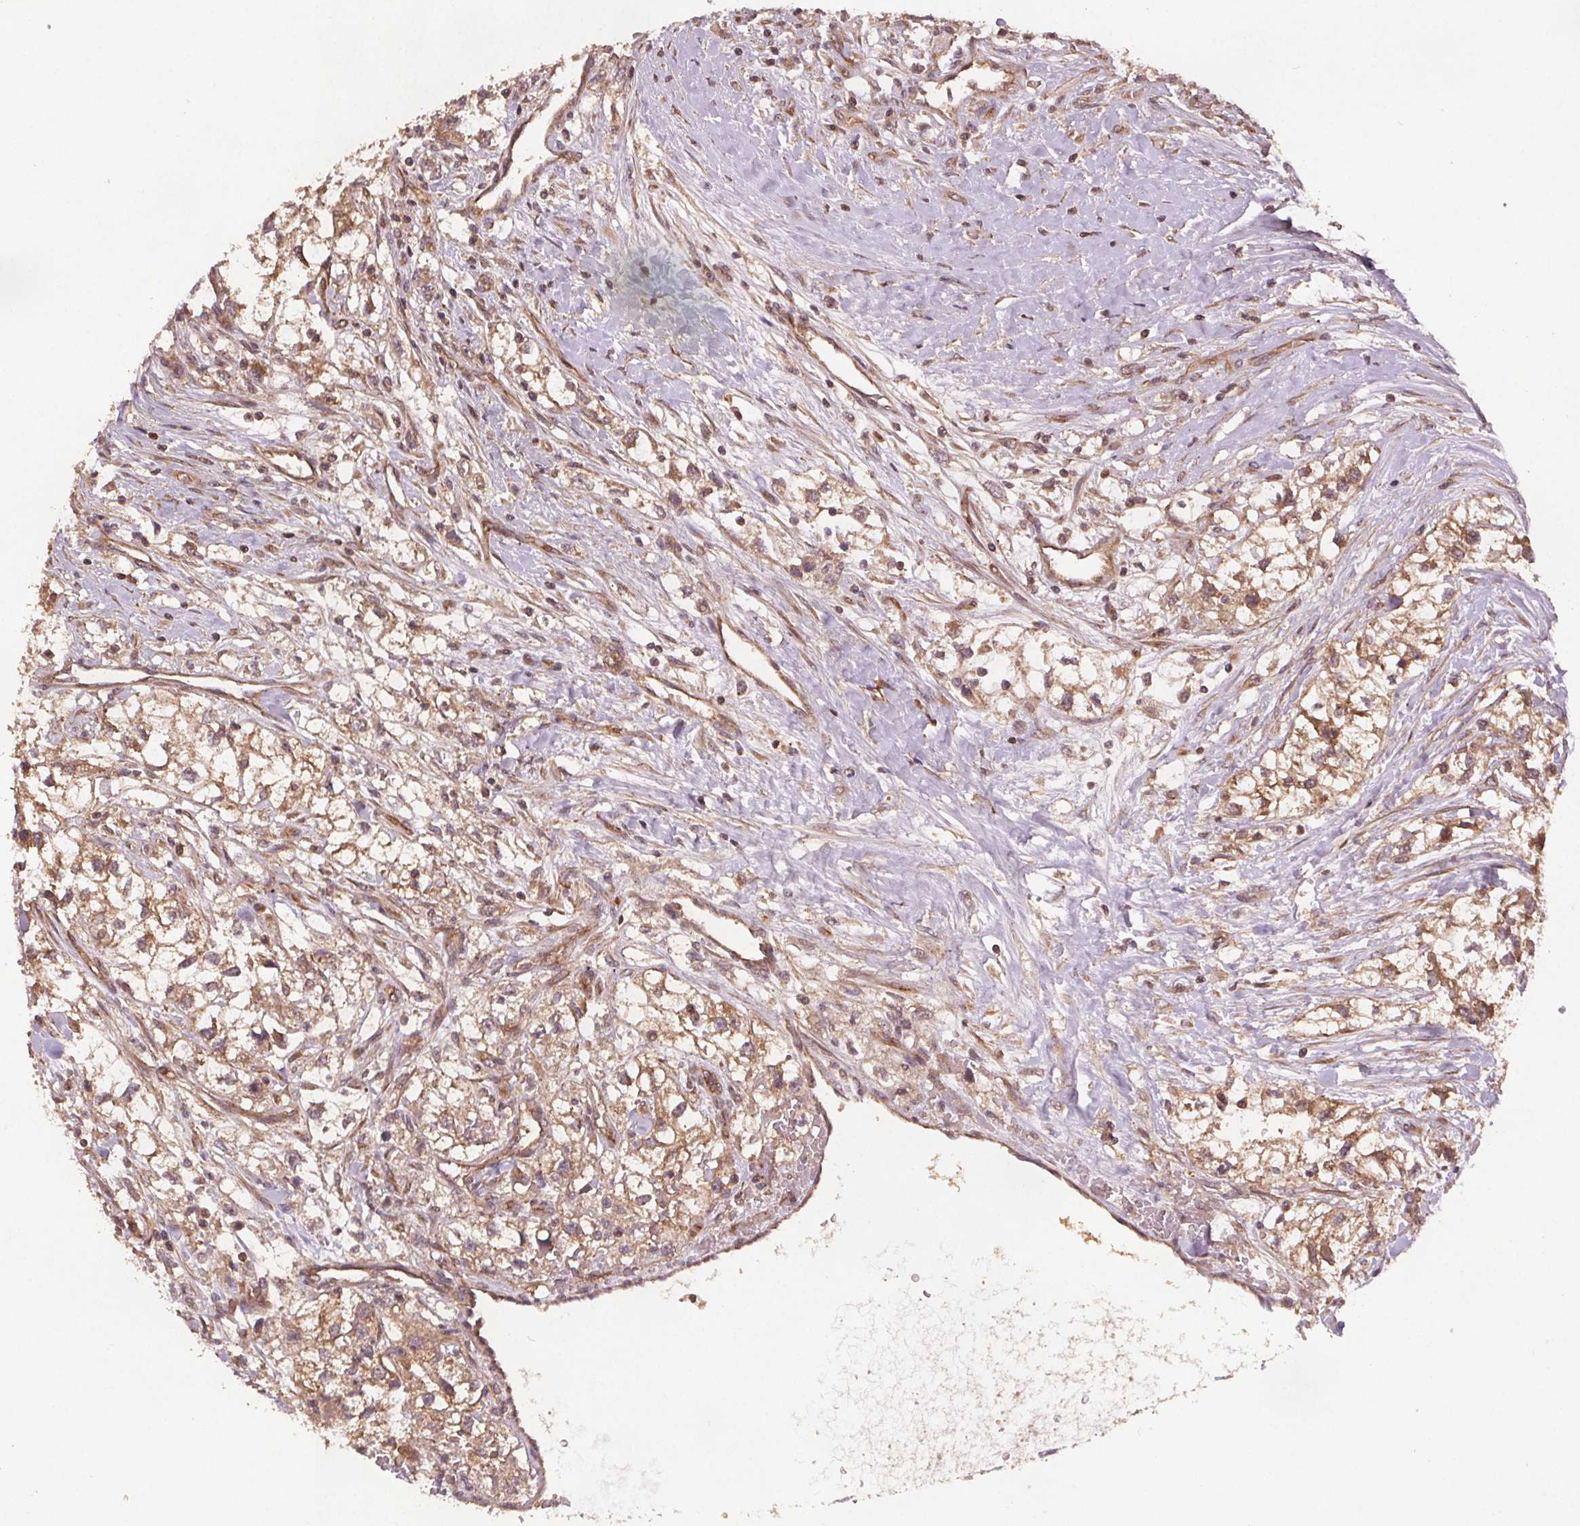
{"staining": {"intensity": "weak", "quantity": ">75%", "location": "cytoplasmic/membranous"}, "tissue": "renal cancer", "cell_type": "Tumor cells", "image_type": "cancer", "snomed": [{"axis": "morphology", "description": "Adenocarcinoma, NOS"}, {"axis": "topography", "description": "Kidney"}], "caption": "High-power microscopy captured an immunohistochemistry (IHC) micrograph of renal adenocarcinoma, revealing weak cytoplasmic/membranous positivity in approximately >75% of tumor cells.", "gene": "SEC14L2", "patient": {"sex": "male", "age": 59}}